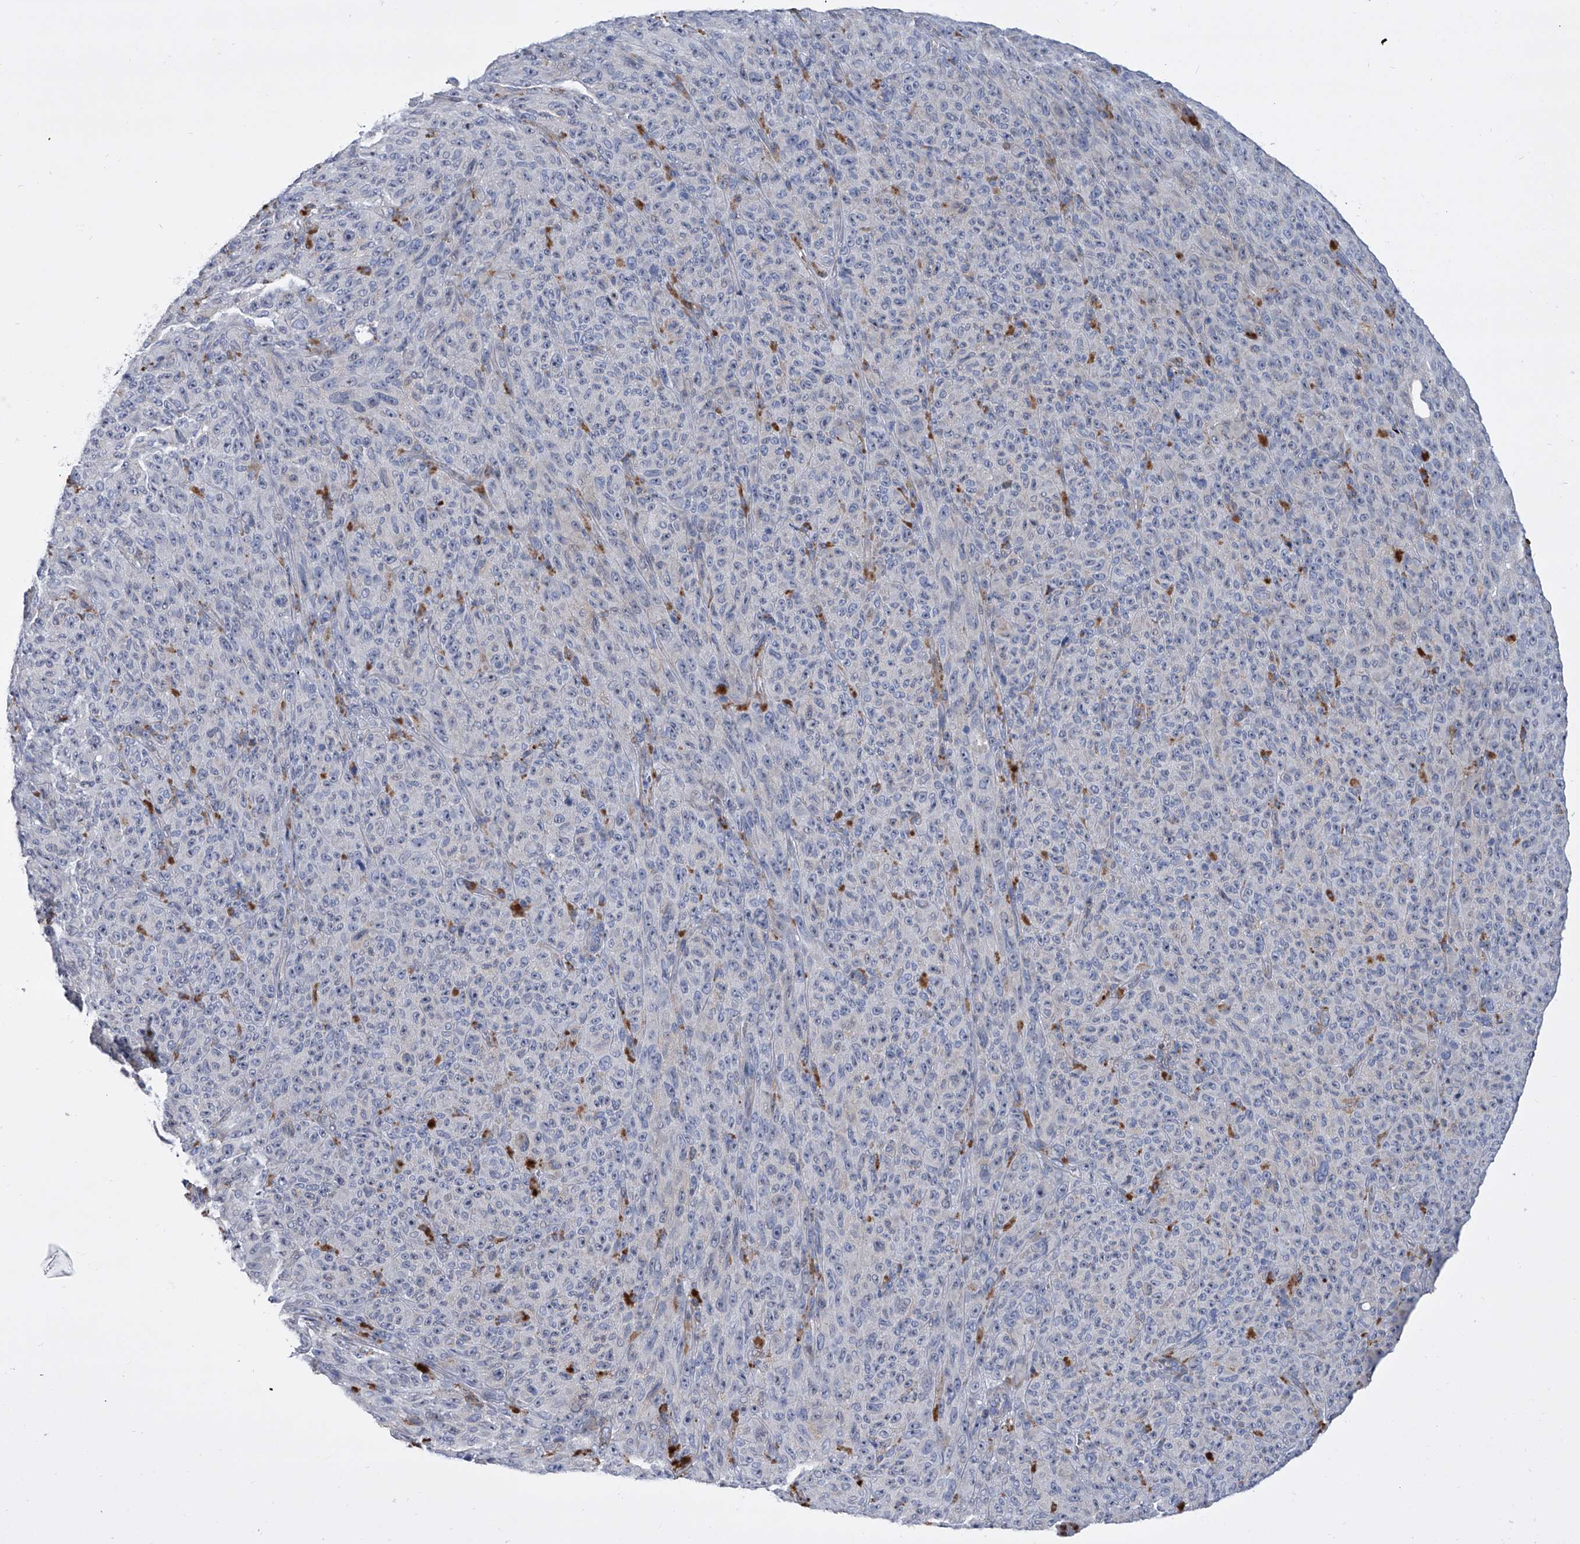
{"staining": {"intensity": "negative", "quantity": "none", "location": "none"}, "tissue": "melanoma", "cell_type": "Tumor cells", "image_type": "cancer", "snomed": [{"axis": "morphology", "description": "Malignant melanoma, NOS"}, {"axis": "topography", "description": "Skin"}], "caption": "Human malignant melanoma stained for a protein using immunohistochemistry (IHC) exhibits no staining in tumor cells.", "gene": "ALG14", "patient": {"sex": "female", "age": 82}}